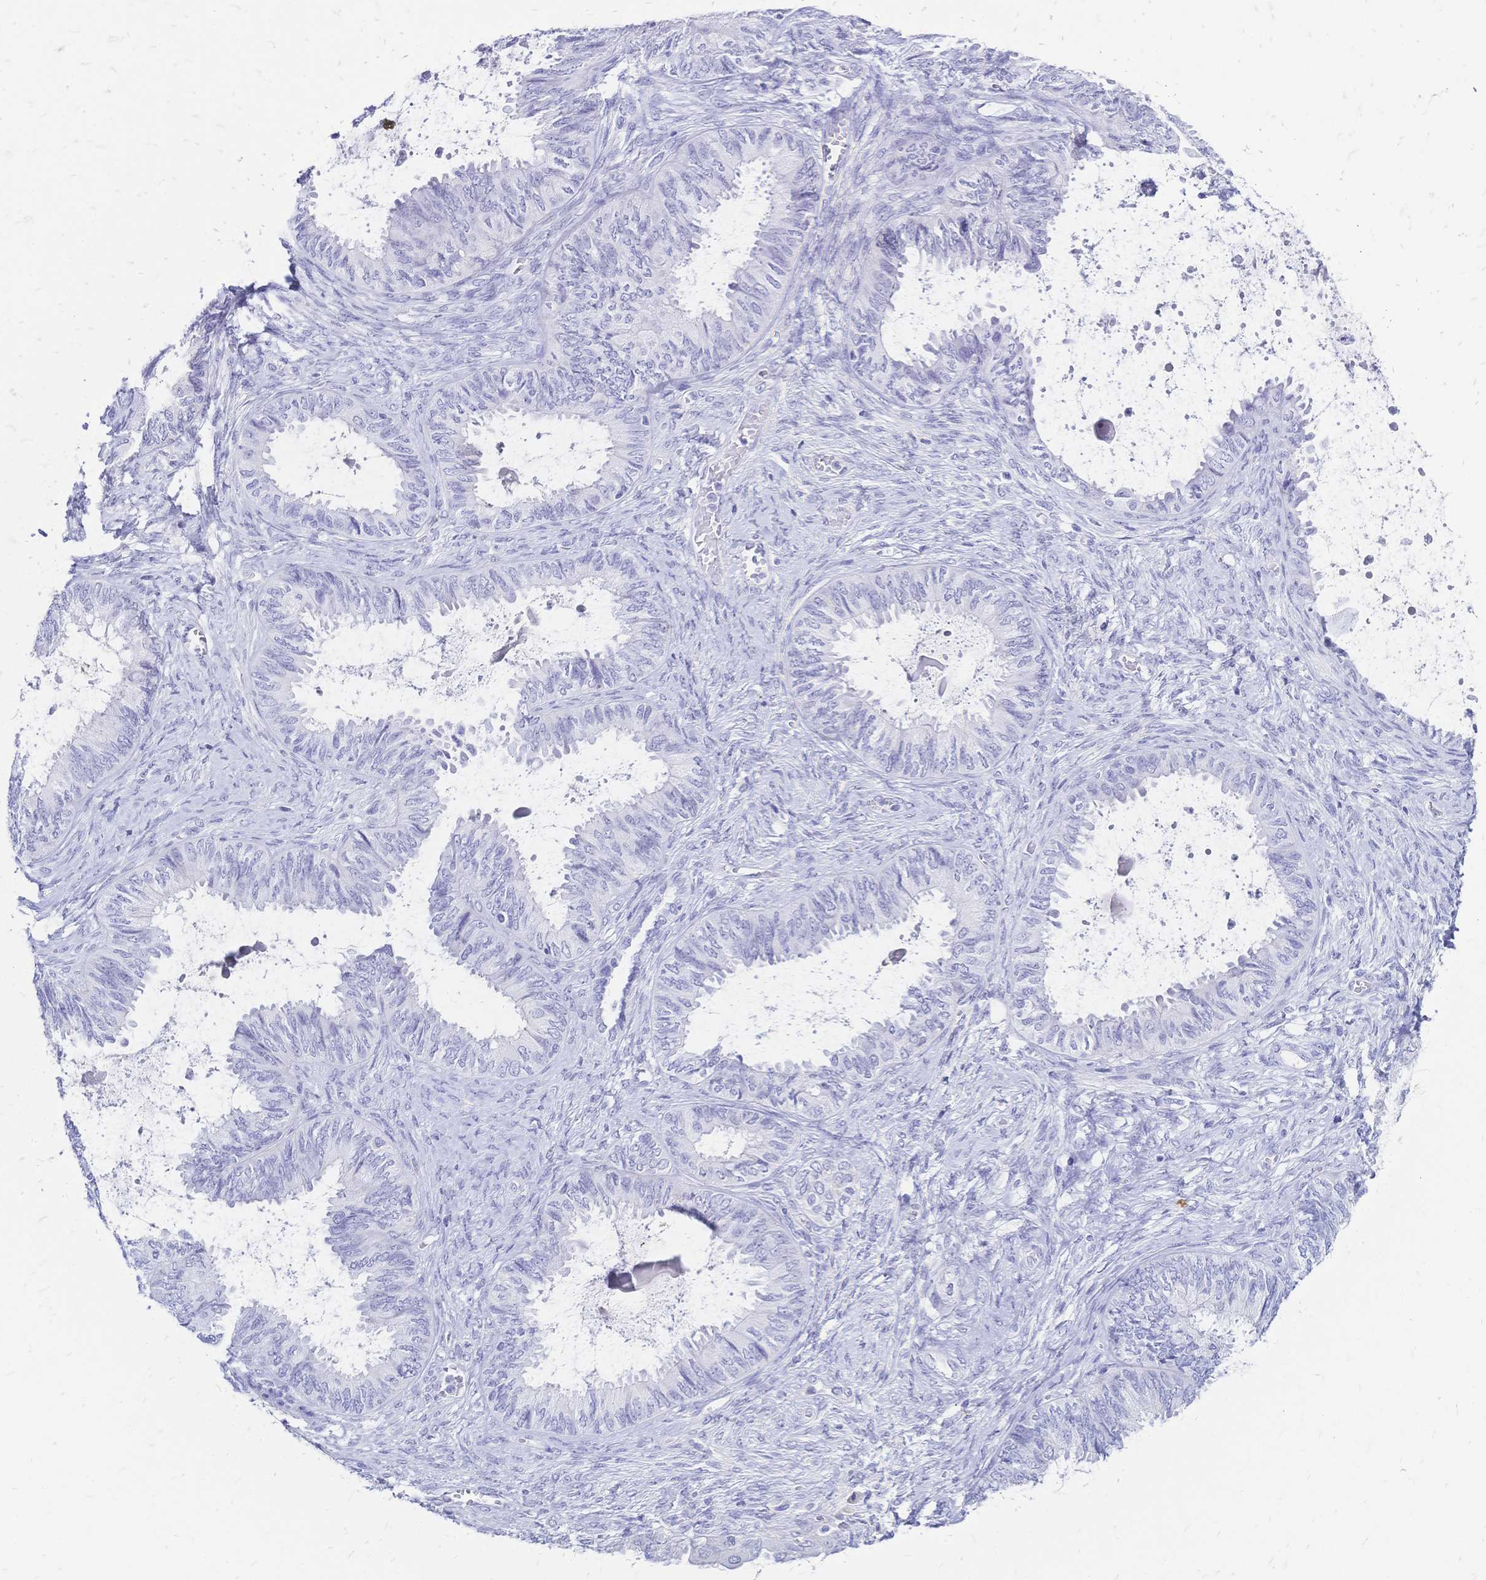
{"staining": {"intensity": "negative", "quantity": "none", "location": "none"}, "tissue": "ovarian cancer", "cell_type": "Tumor cells", "image_type": "cancer", "snomed": [{"axis": "morphology", "description": "Carcinoma, endometroid"}, {"axis": "topography", "description": "Ovary"}], "caption": "The immunohistochemistry image has no significant staining in tumor cells of endometroid carcinoma (ovarian) tissue.", "gene": "FA2H", "patient": {"sex": "female", "age": 70}}